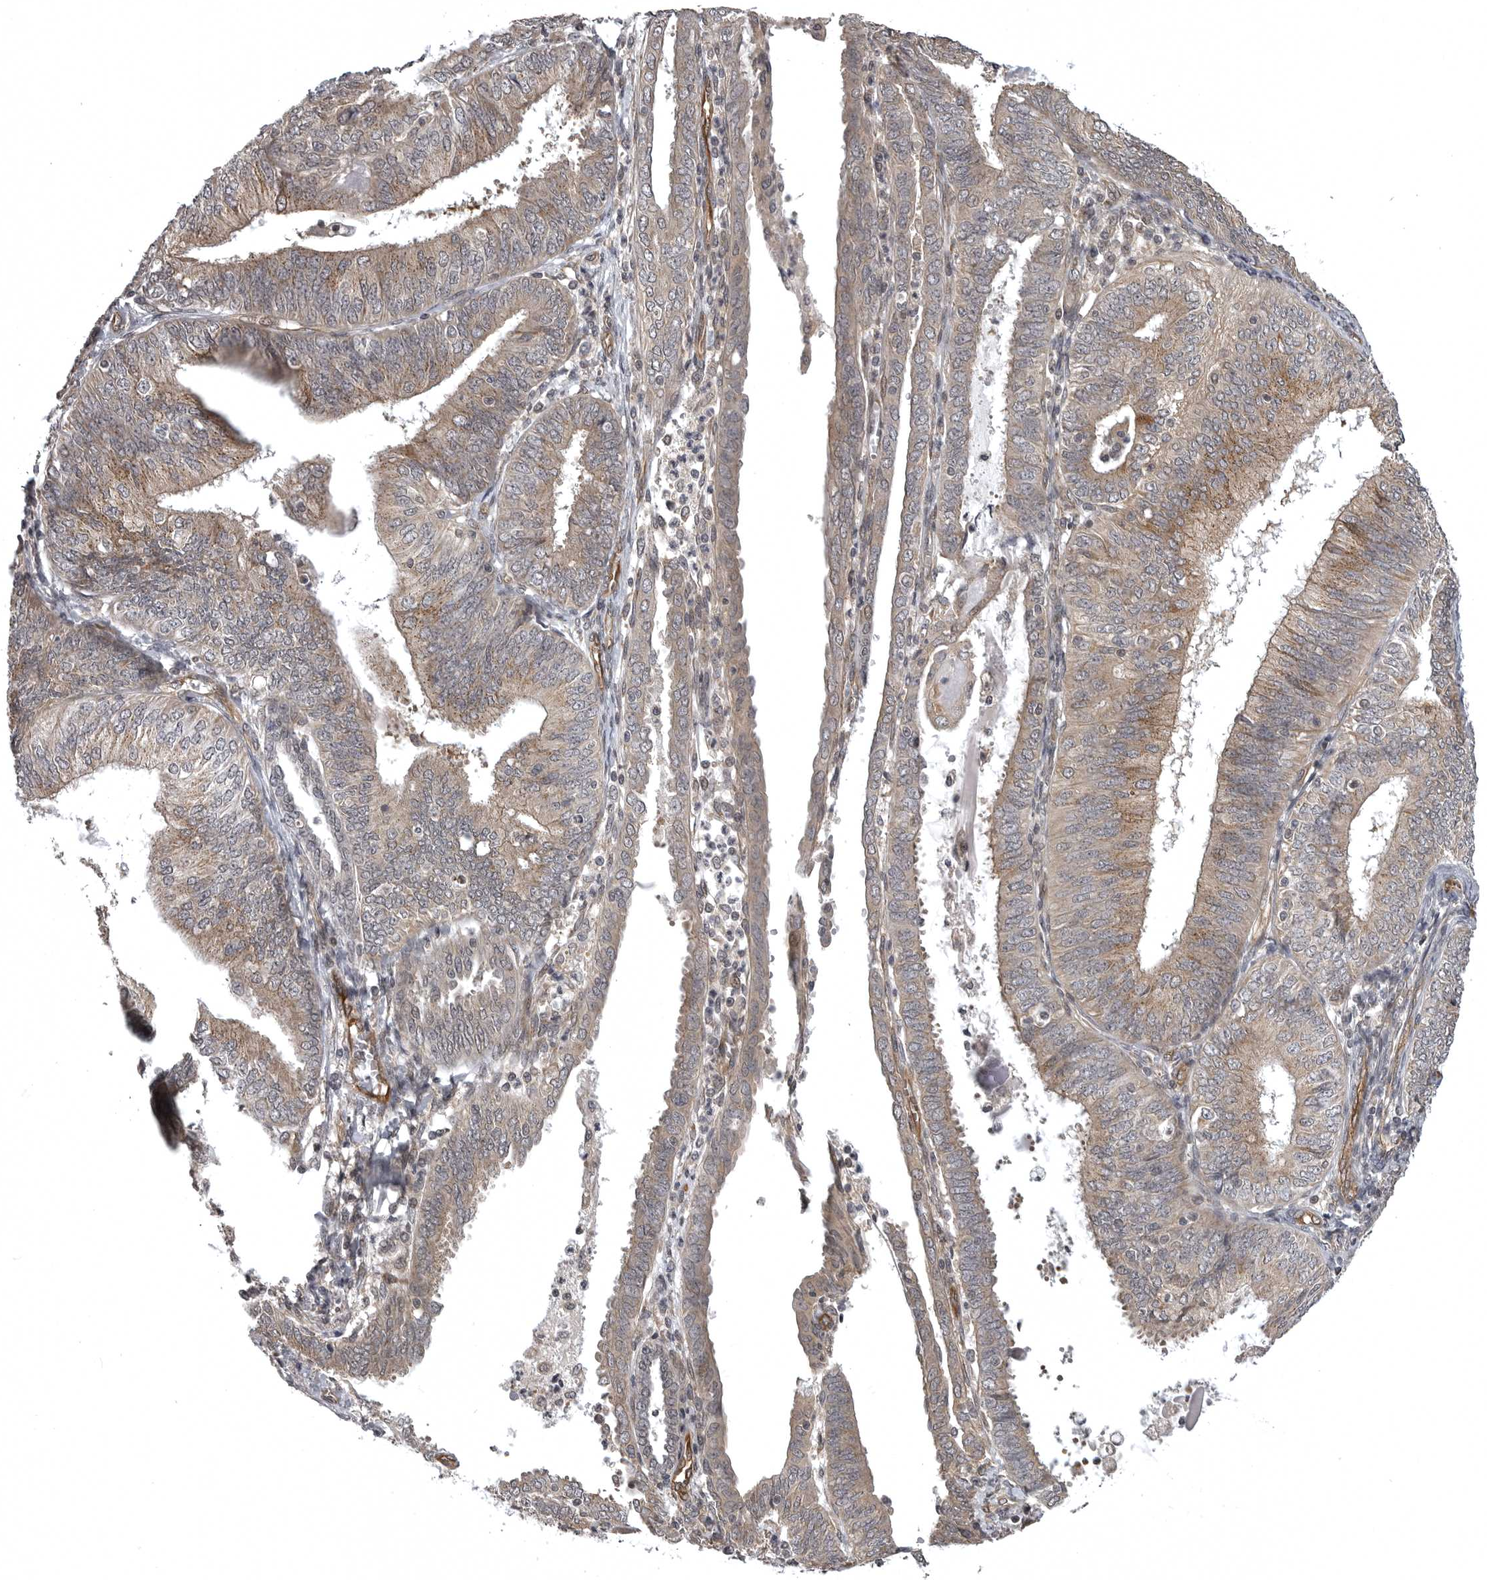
{"staining": {"intensity": "moderate", "quantity": ">75%", "location": "cytoplasmic/membranous"}, "tissue": "endometrial cancer", "cell_type": "Tumor cells", "image_type": "cancer", "snomed": [{"axis": "morphology", "description": "Adenocarcinoma, NOS"}, {"axis": "topography", "description": "Endometrium"}], "caption": "Immunohistochemical staining of endometrial adenocarcinoma exhibits medium levels of moderate cytoplasmic/membranous protein positivity in approximately >75% of tumor cells.", "gene": "SNX16", "patient": {"sex": "female", "age": 58}}